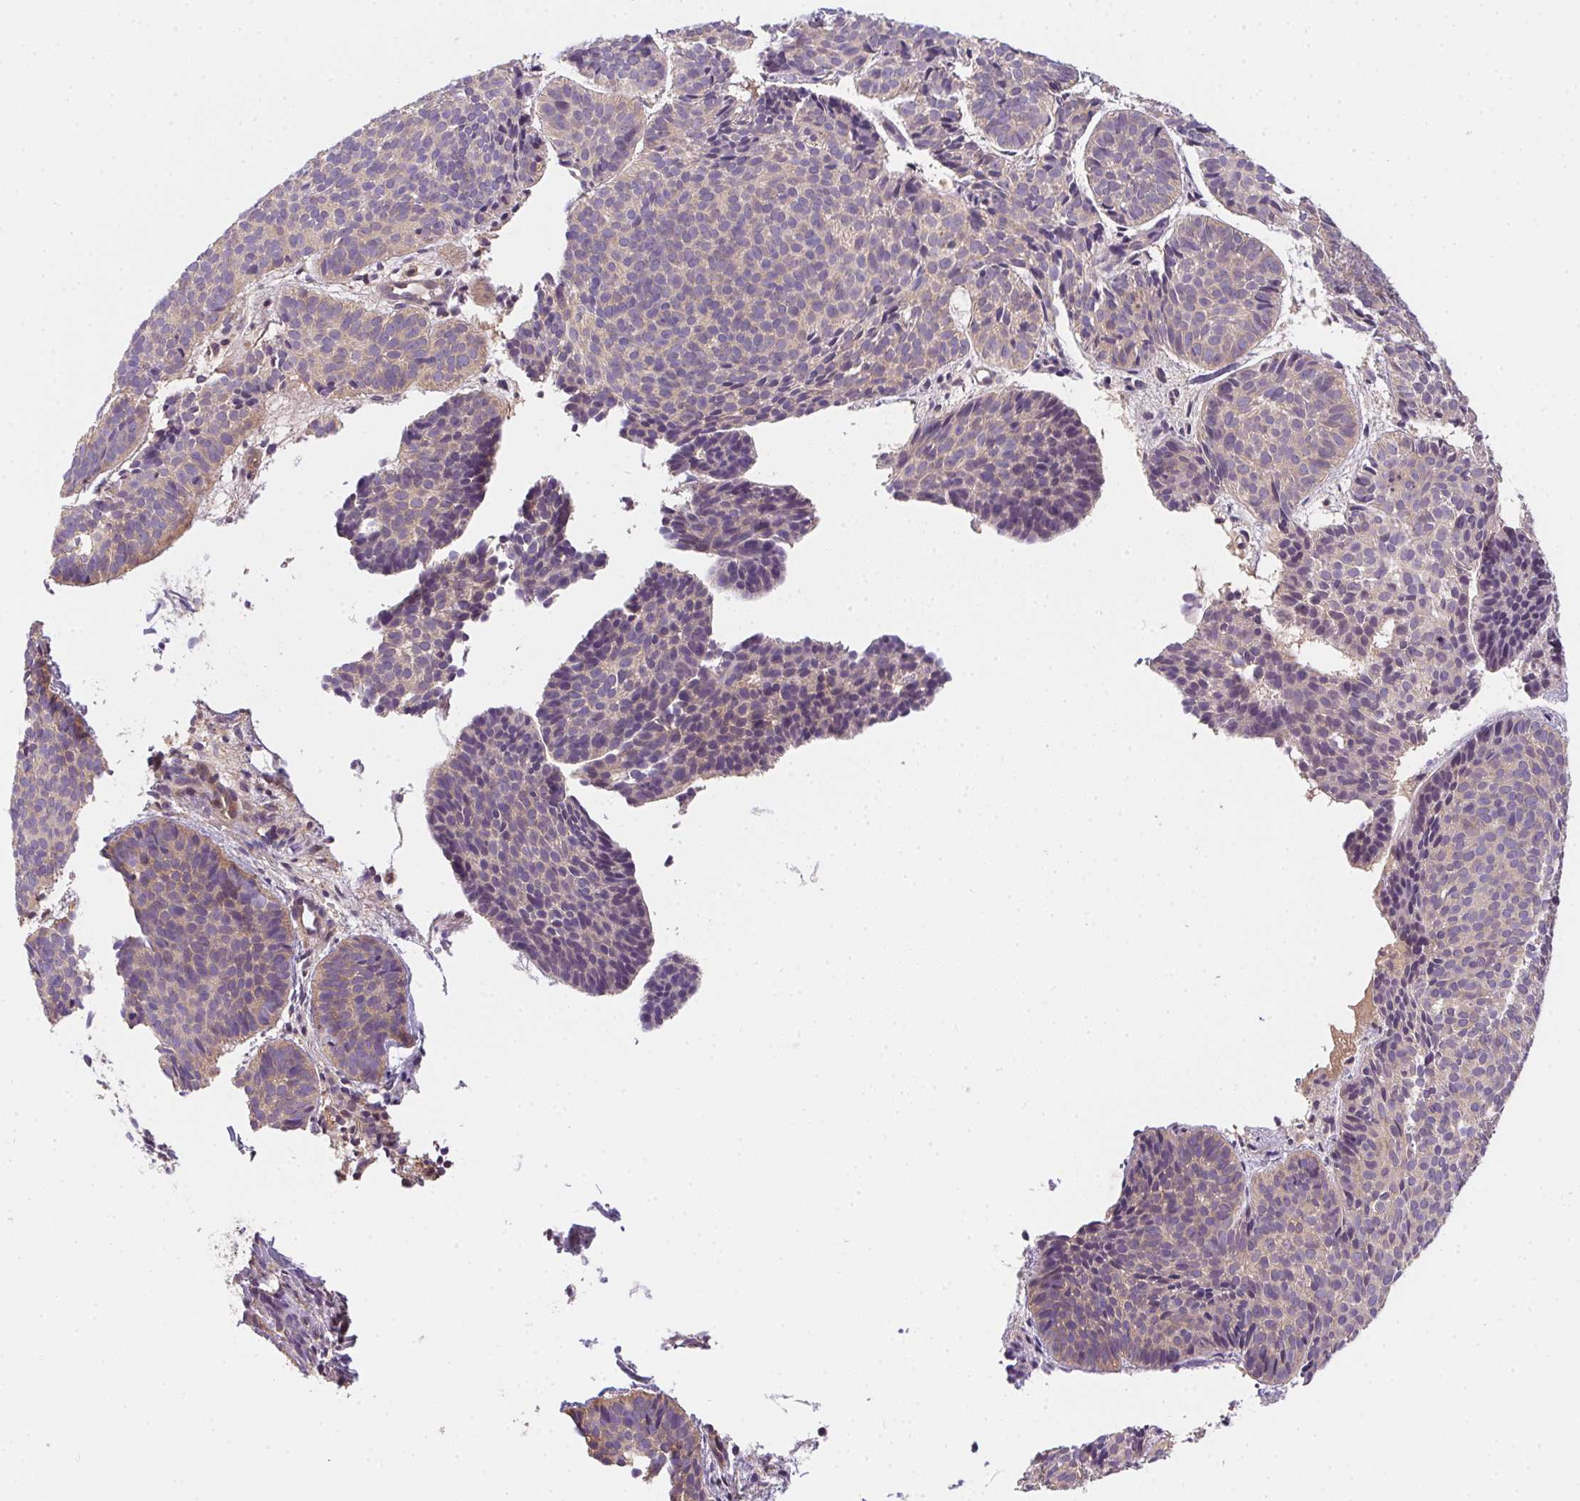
{"staining": {"intensity": "weak", "quantity": "<25%", "location": "cytoplasmic/membranous"}, "tissue": "skin cancer", "cell_type": "Tumor cells", "image_type": "cancer", "snomed": [{"axis": "morphology", "description": "Basal cell carcinoma"}, {"axis": "topography", "description": "Skin"}], "caption": "Tumor cells are negative for brown protein staining in skin cancer (basal cell carcinoma).", "gene": "PRKAA1", "patient": {"sex": "male", "age": 57}}